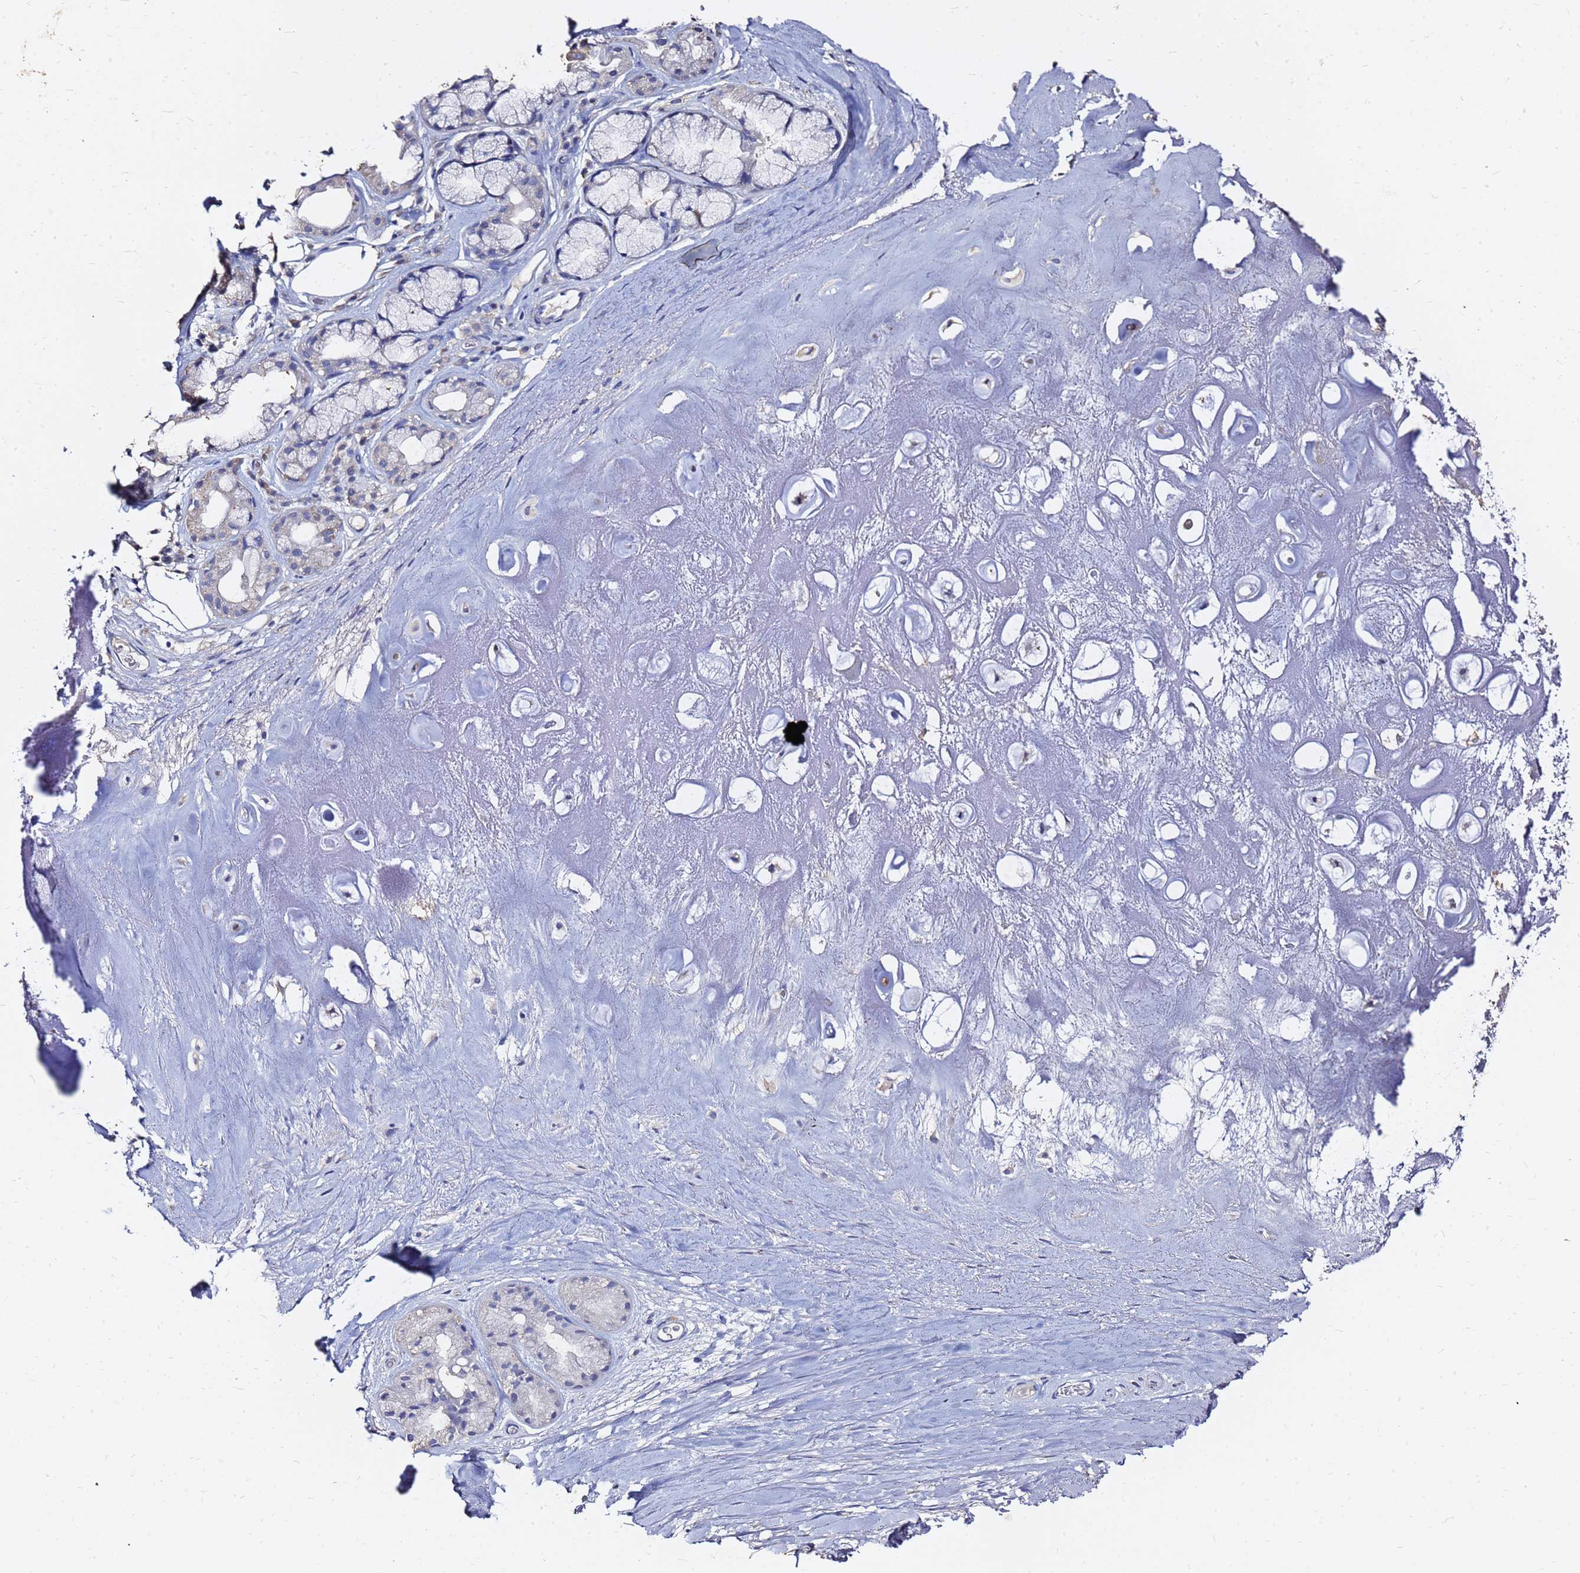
{"staining": {"intensity": "weak", "quantity": "25%-75%", "location": "cytoplasmic/membranous"}, "tissue": "adipose tissue", "cell_type": "Adipocytes", "image_type": "normal", "snomed": [{"axis": "morphology", "description": "Normal tissue, NOS"}, {"axis": "topography", "description": "Cartilage tissue"}], "caption": "This is an image of immunohistochemistry staining of benign adipose tissue, which shows weak staining in the cytoplasmic/membranous of adipocytes.", "gene": "FAM183A", "patient": {"sex": "male", "age": 81}}